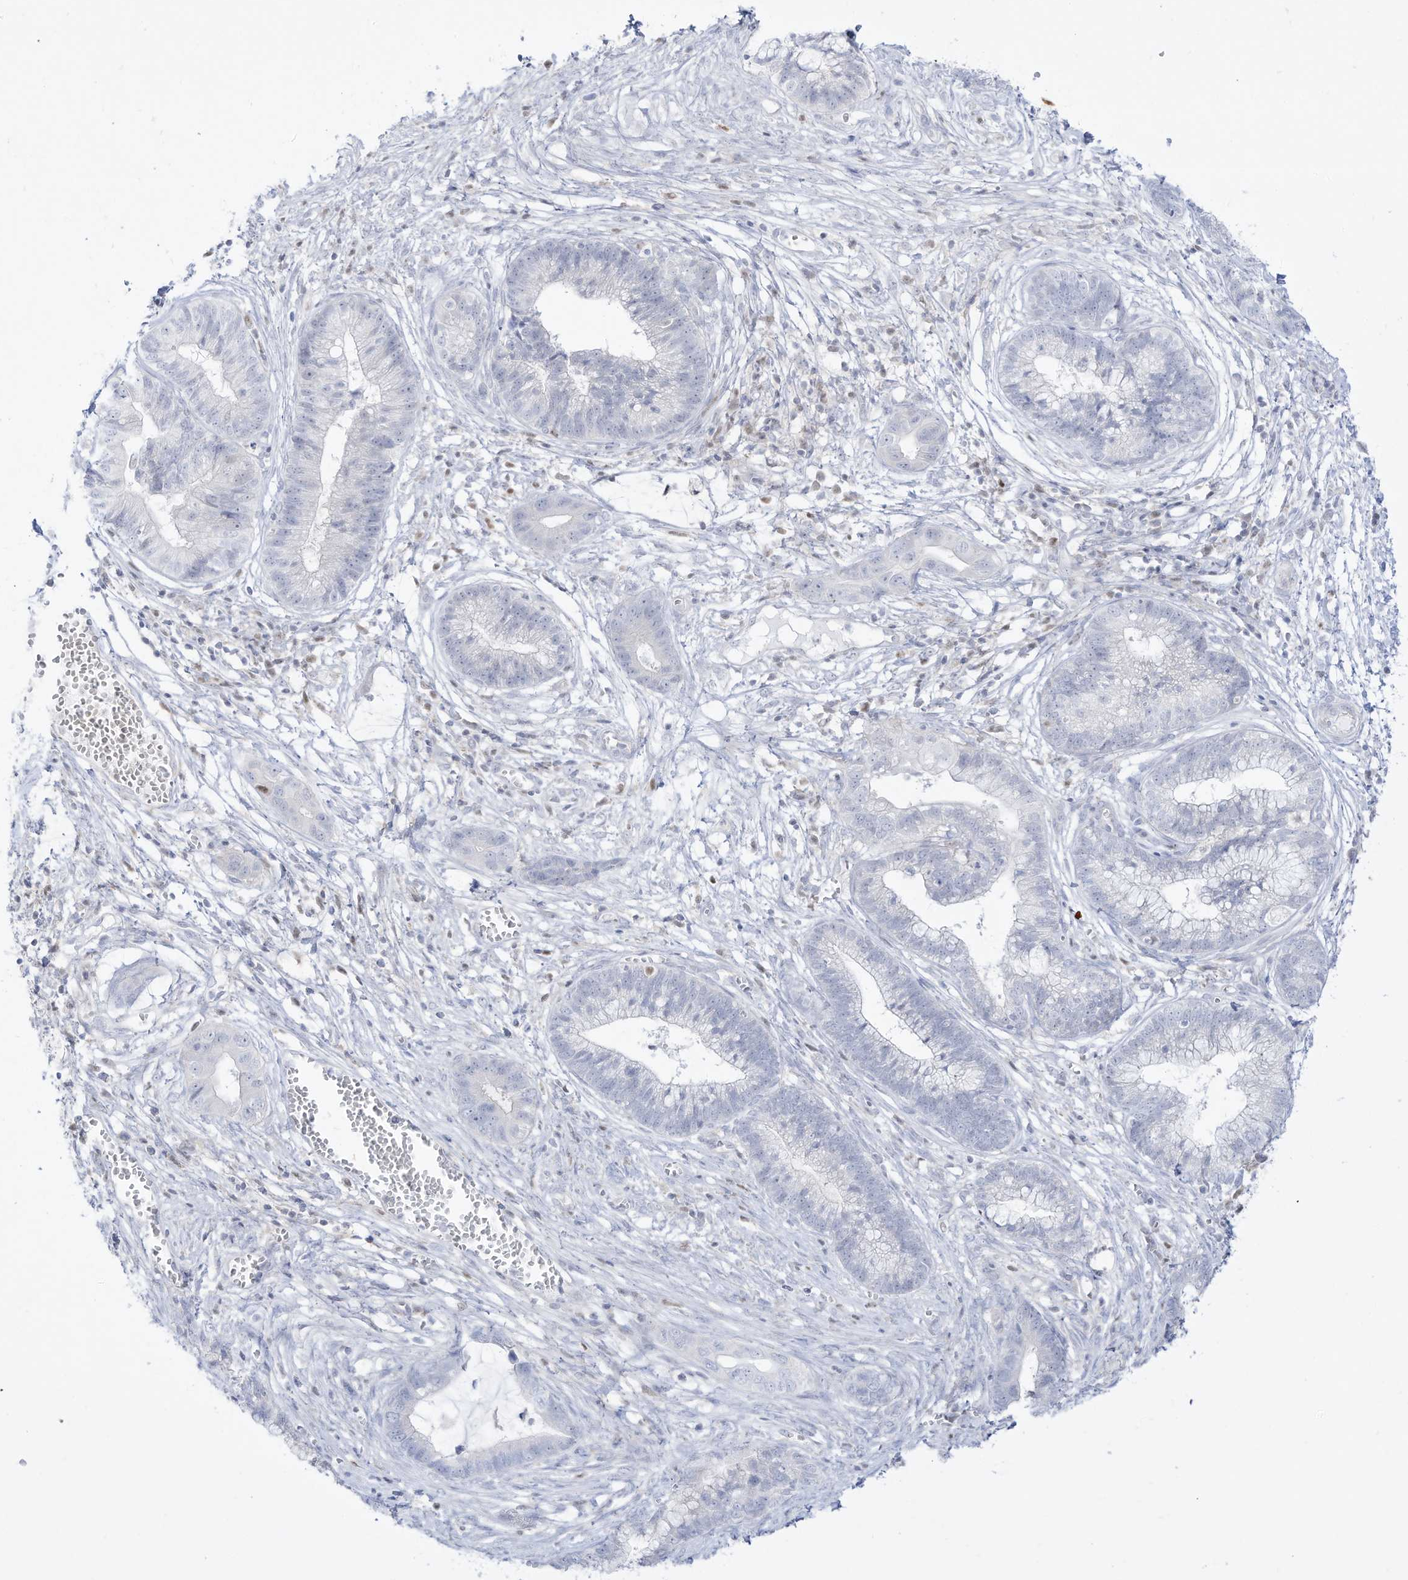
{"staining": {"intensity": "negative", "quantity": "none", "location": "none"}, "tissue": "cervical cancer", "cell_type": "Tumor cells", "image_type": "cancer", "snomed": [{"axis": "morphology", "description": "Adenocarcinoma, NOS"}, {"axis": "topography", "description": "Cervix"}], "caption": "The photomicrograph exhibits no staining of tumor cells in cervical cancer (adenocarcinoma). Brightfield microscopy of immunohistochemistry stained with DAB (3,3'-diaminobenzidine) (brown) and hematoxylin (blue), captured at high magnification.", "gene": "DMKN", "patient": {"sex": "female", "age": 44}}